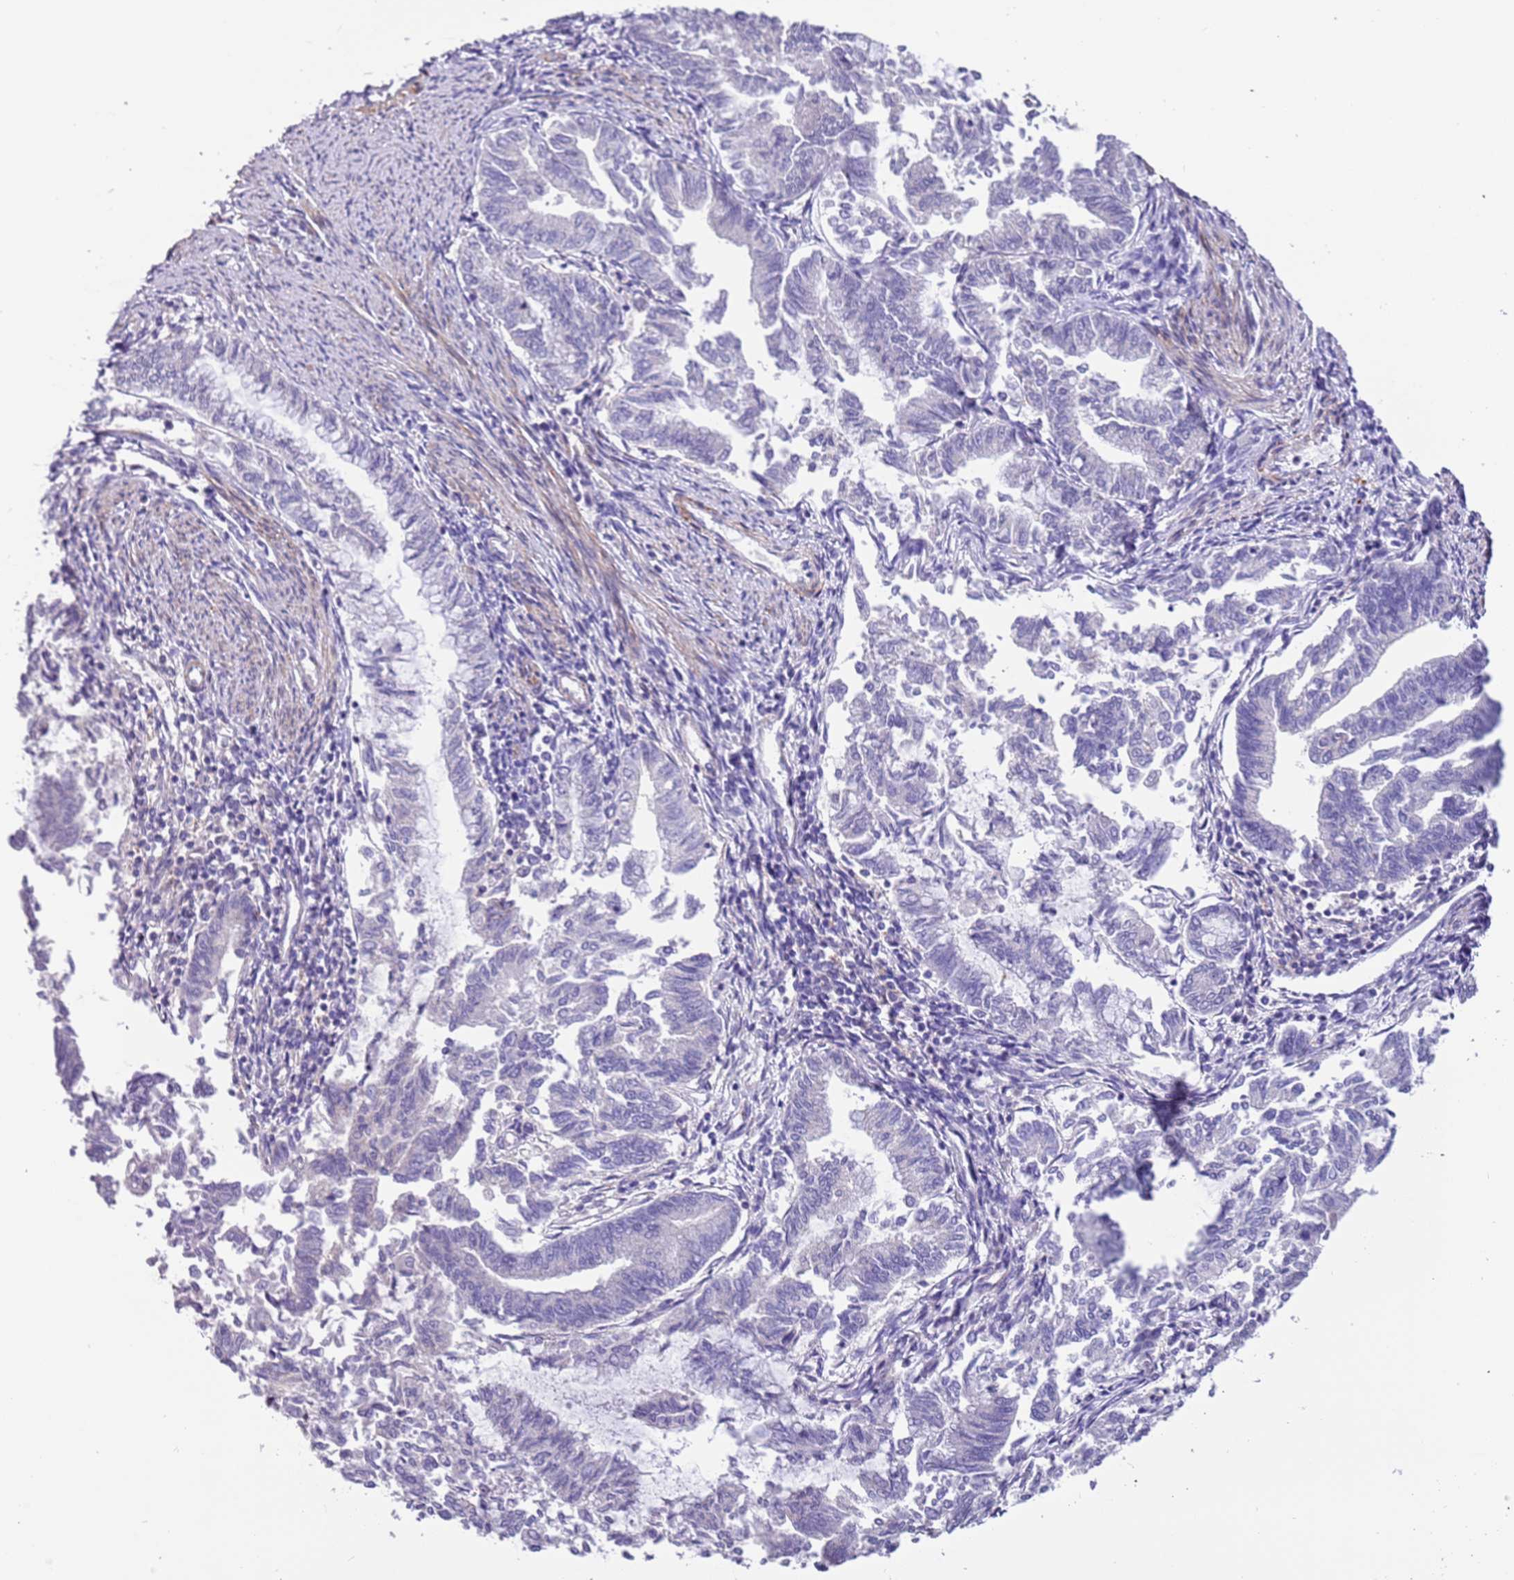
{"staining": {"intensity": "negative", "quantity": "none", "location": "none"}, "tissue": "endometrial cancer", "cell_type": "Tumor cells", "image_type": "cancer", "snomed": [{"axis": "morphology", "description": "Adenocarcinoma, NOS"}, {"axis": "topography", "description": "Endometrium"}], "caption": "Immunohistochemistry of human adenocarcinoma (endometrial) exhibits no positivity in tumor cells.", "gene": "PCGF2", "patient": {"sex": "female", "age": 79}}